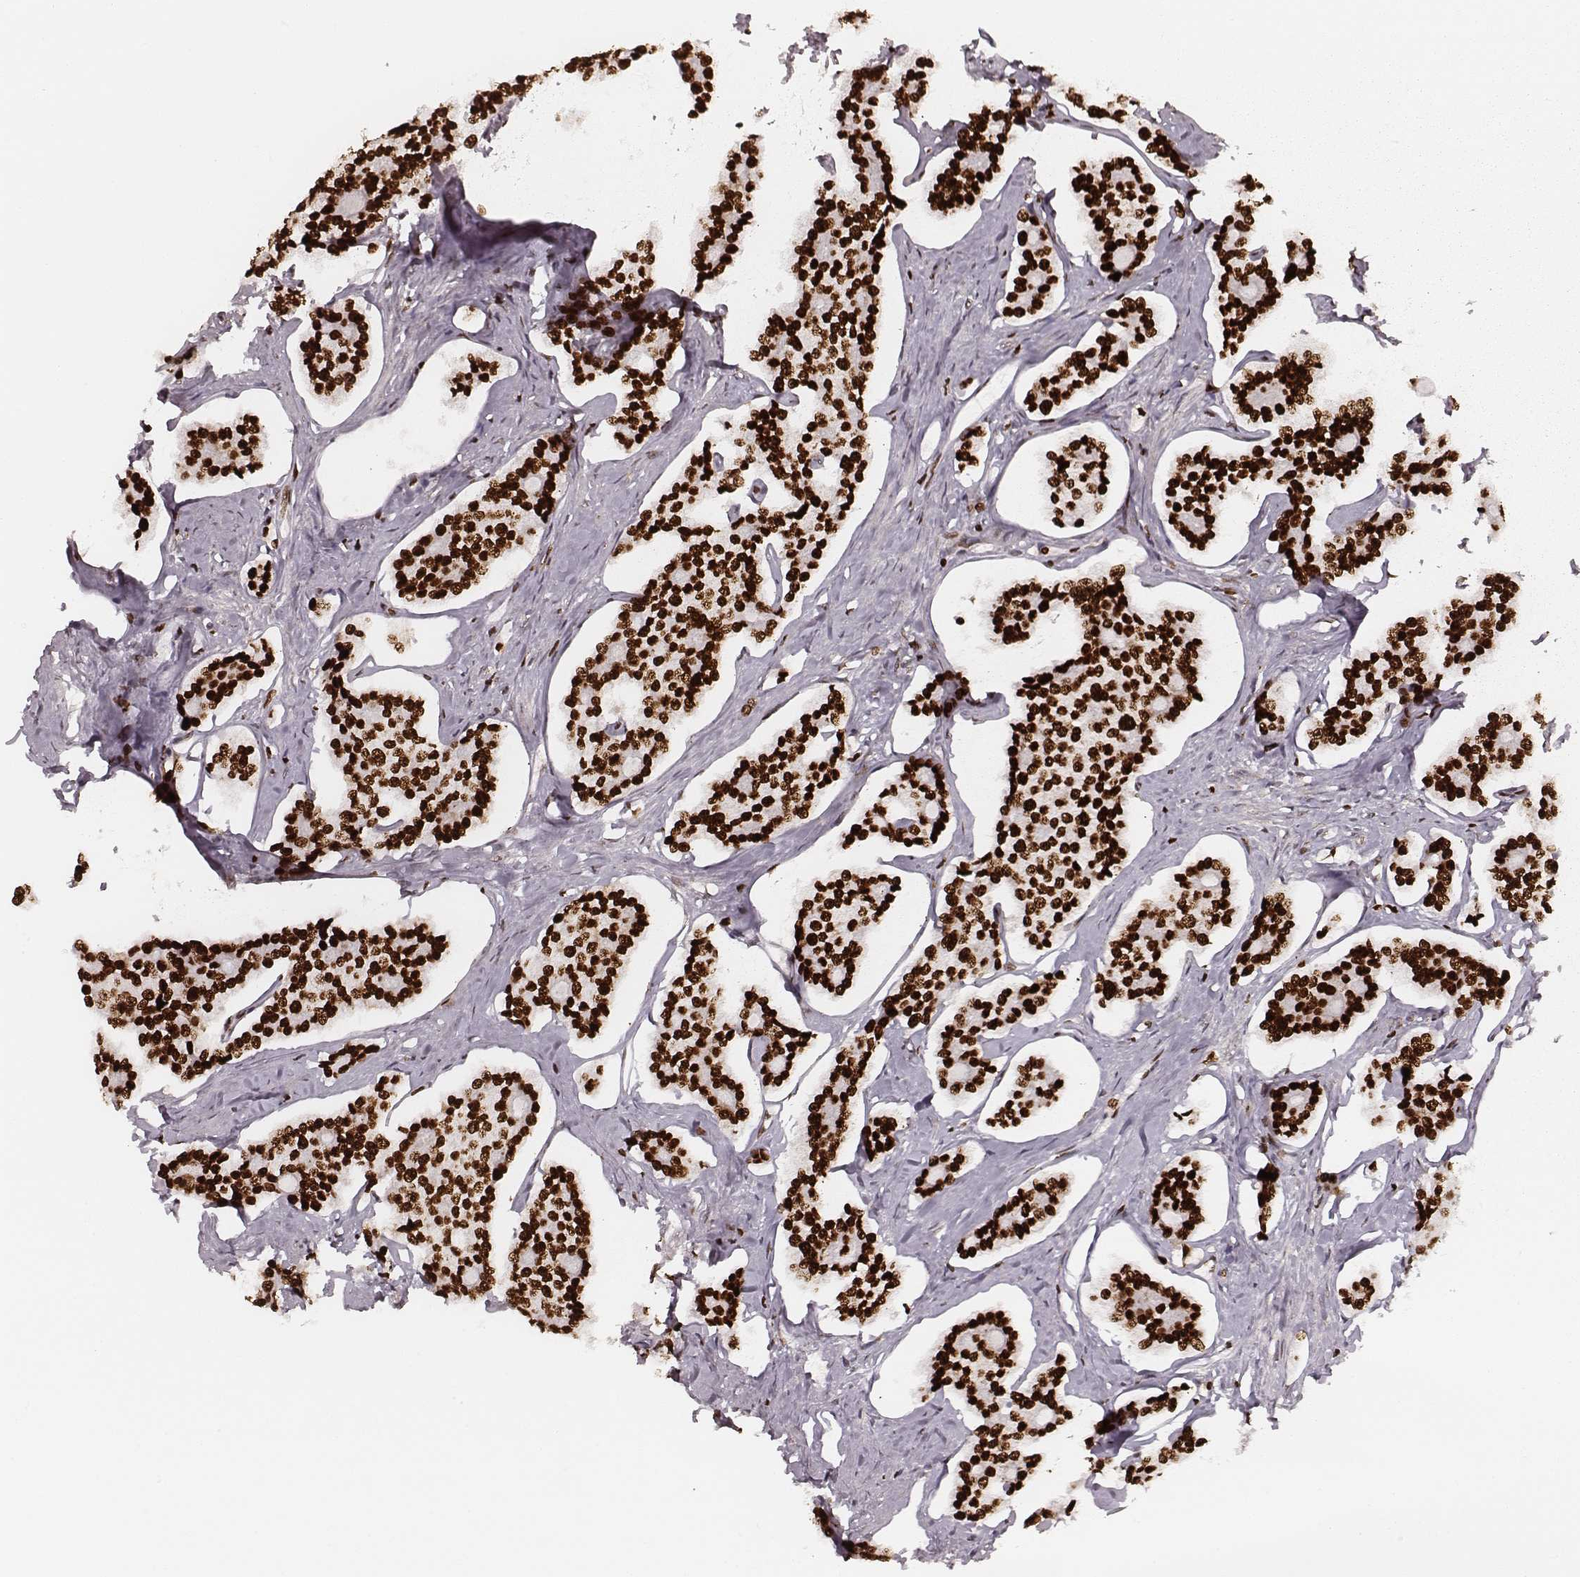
{"staining": {"intensity": "strong", "quantity": ">75%", "location": "nuclear"}, "tissue": "carcinoid", "cell_type": "Tumor cells", "image_type": "cancer", "snomed": [{"axis": "morphology", "description": "Carcinoid, malignant, NOS"}, {"axis": "topography", "description": "Small intestine"}], "caption": "Tumor cells reveal high levels of strong nuclear positivity in approximately >75% of cells in human carcinoid.", "gene": "PARP1", "patient": {"sex": "female", "age": 65}}